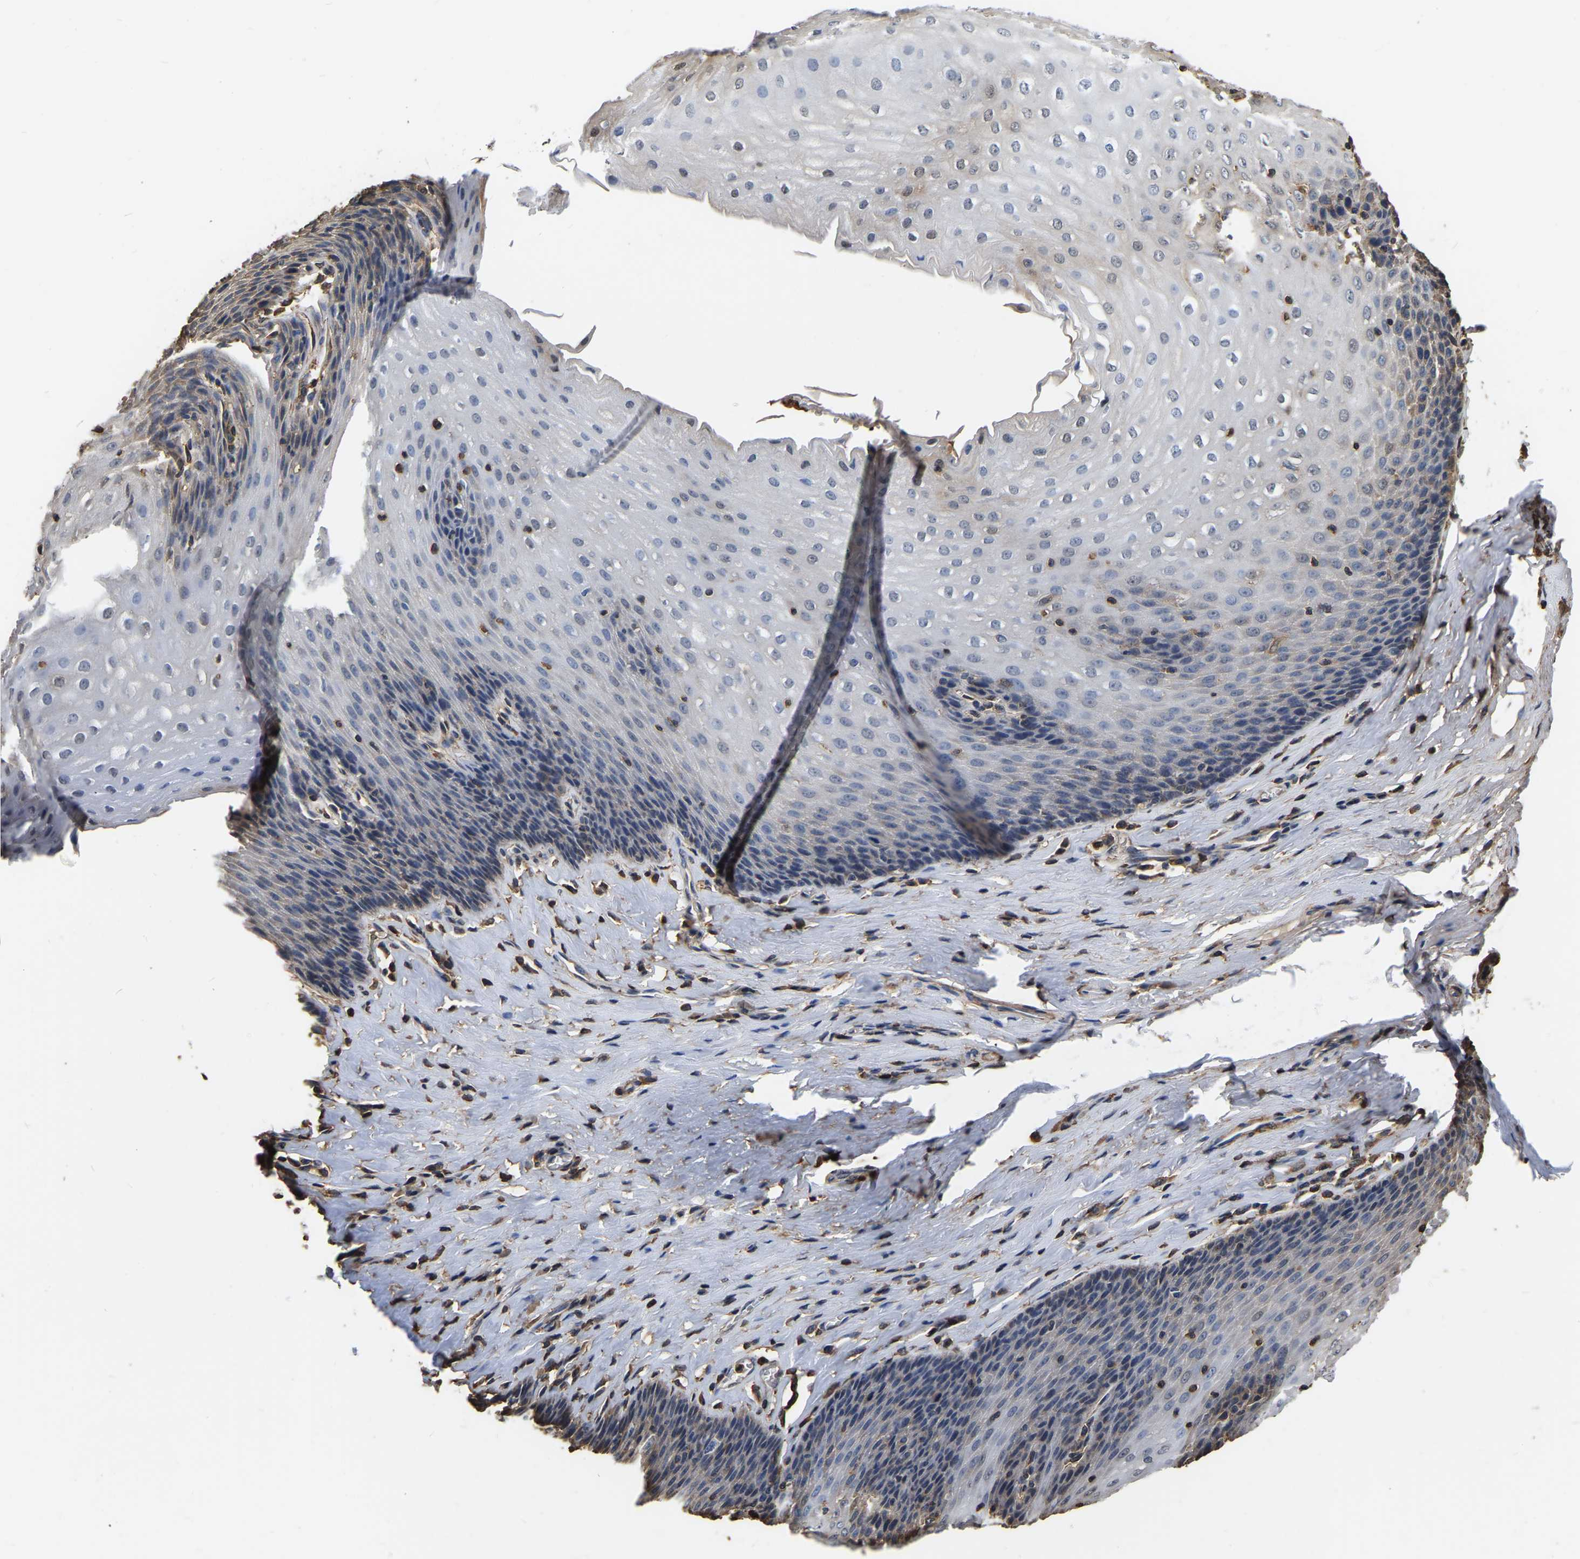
{"staining": {"intensity": "moderate", "quantity": "<25%", "location": "cytoplasmic/membranous"}, "tissue": "esophagus", "cell_type": "Squamous epithelial cells", "image_type": "normal", "snomed": [{"axis": "morphology", "description": "Normal tissue, NOS"}, {"axis": "topography", "description": "Esophagus"}], "caption": "Moderate cytoplasmic/membranous protein expression is present in about <25% of squamous epithelial cells in esophagus.", "gene": "LDHB", "patient": {"sex": "female", "age": 61}}